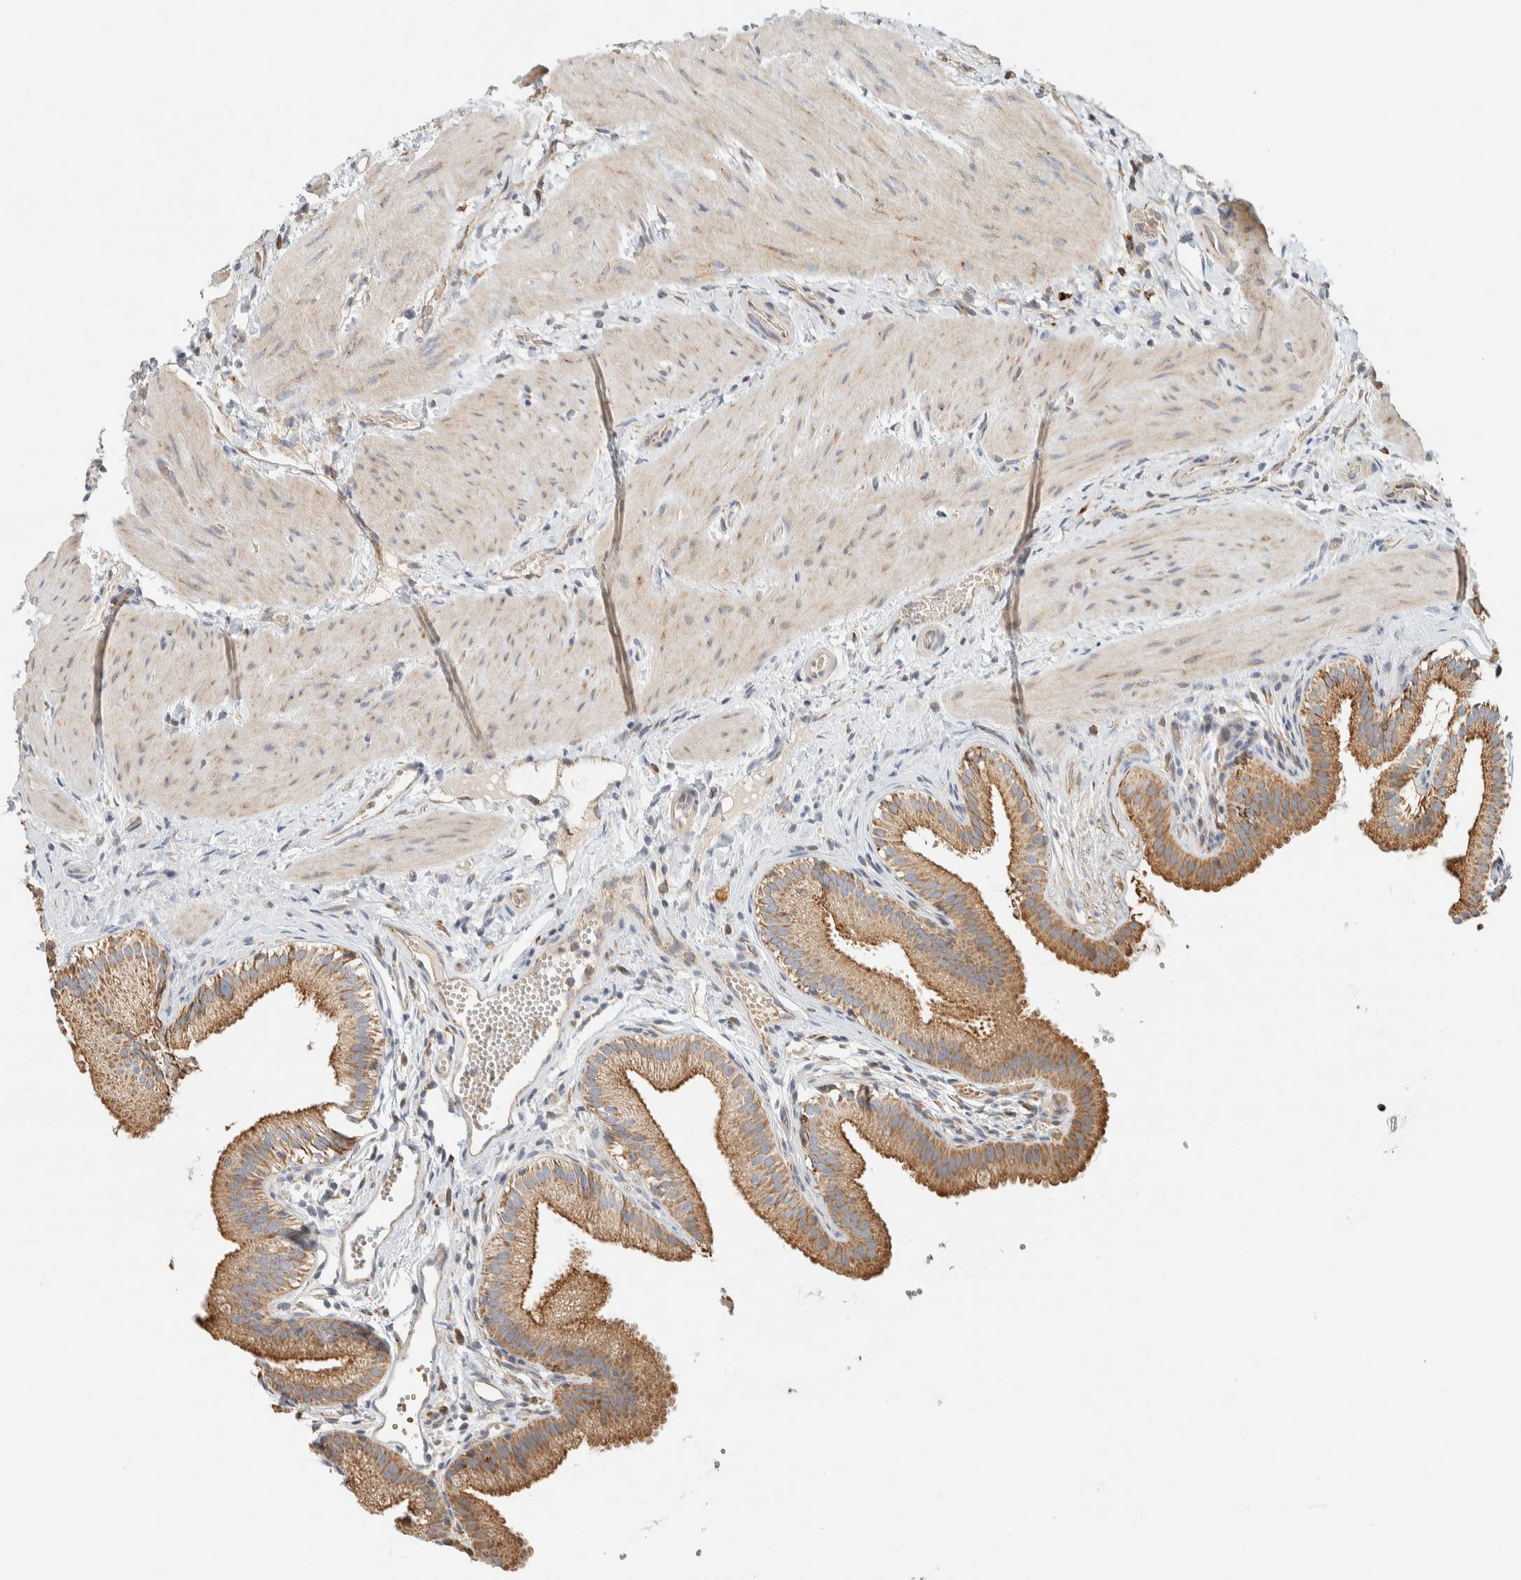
{"staining": {"intensity": "moderate", "quantity": ">75%", "location": "cytoplasmic/membranous"}, "tissue": "gallbladder", "cell_type": "Glandular cells", "image_type": "normal", "snomed": [{"axis": "morphology", "description": "Normal tissue, NOS"}, {"axis": "topography", "description": "Gallbladder"}], "caption": "Immunohistochemistry (IHC) of benign gallbladder shows medium levels of moderate cytoplasmic/membranous positivity in about >75% of glandular cells. The staining was performed using DAB to visualize the protein expression in brown, while the nuclei were stained in blue with hematoxylin (Magnification: 20x).", "gene": "RAB11FIP1", "patient": {"sex": "female", "age": 26}}